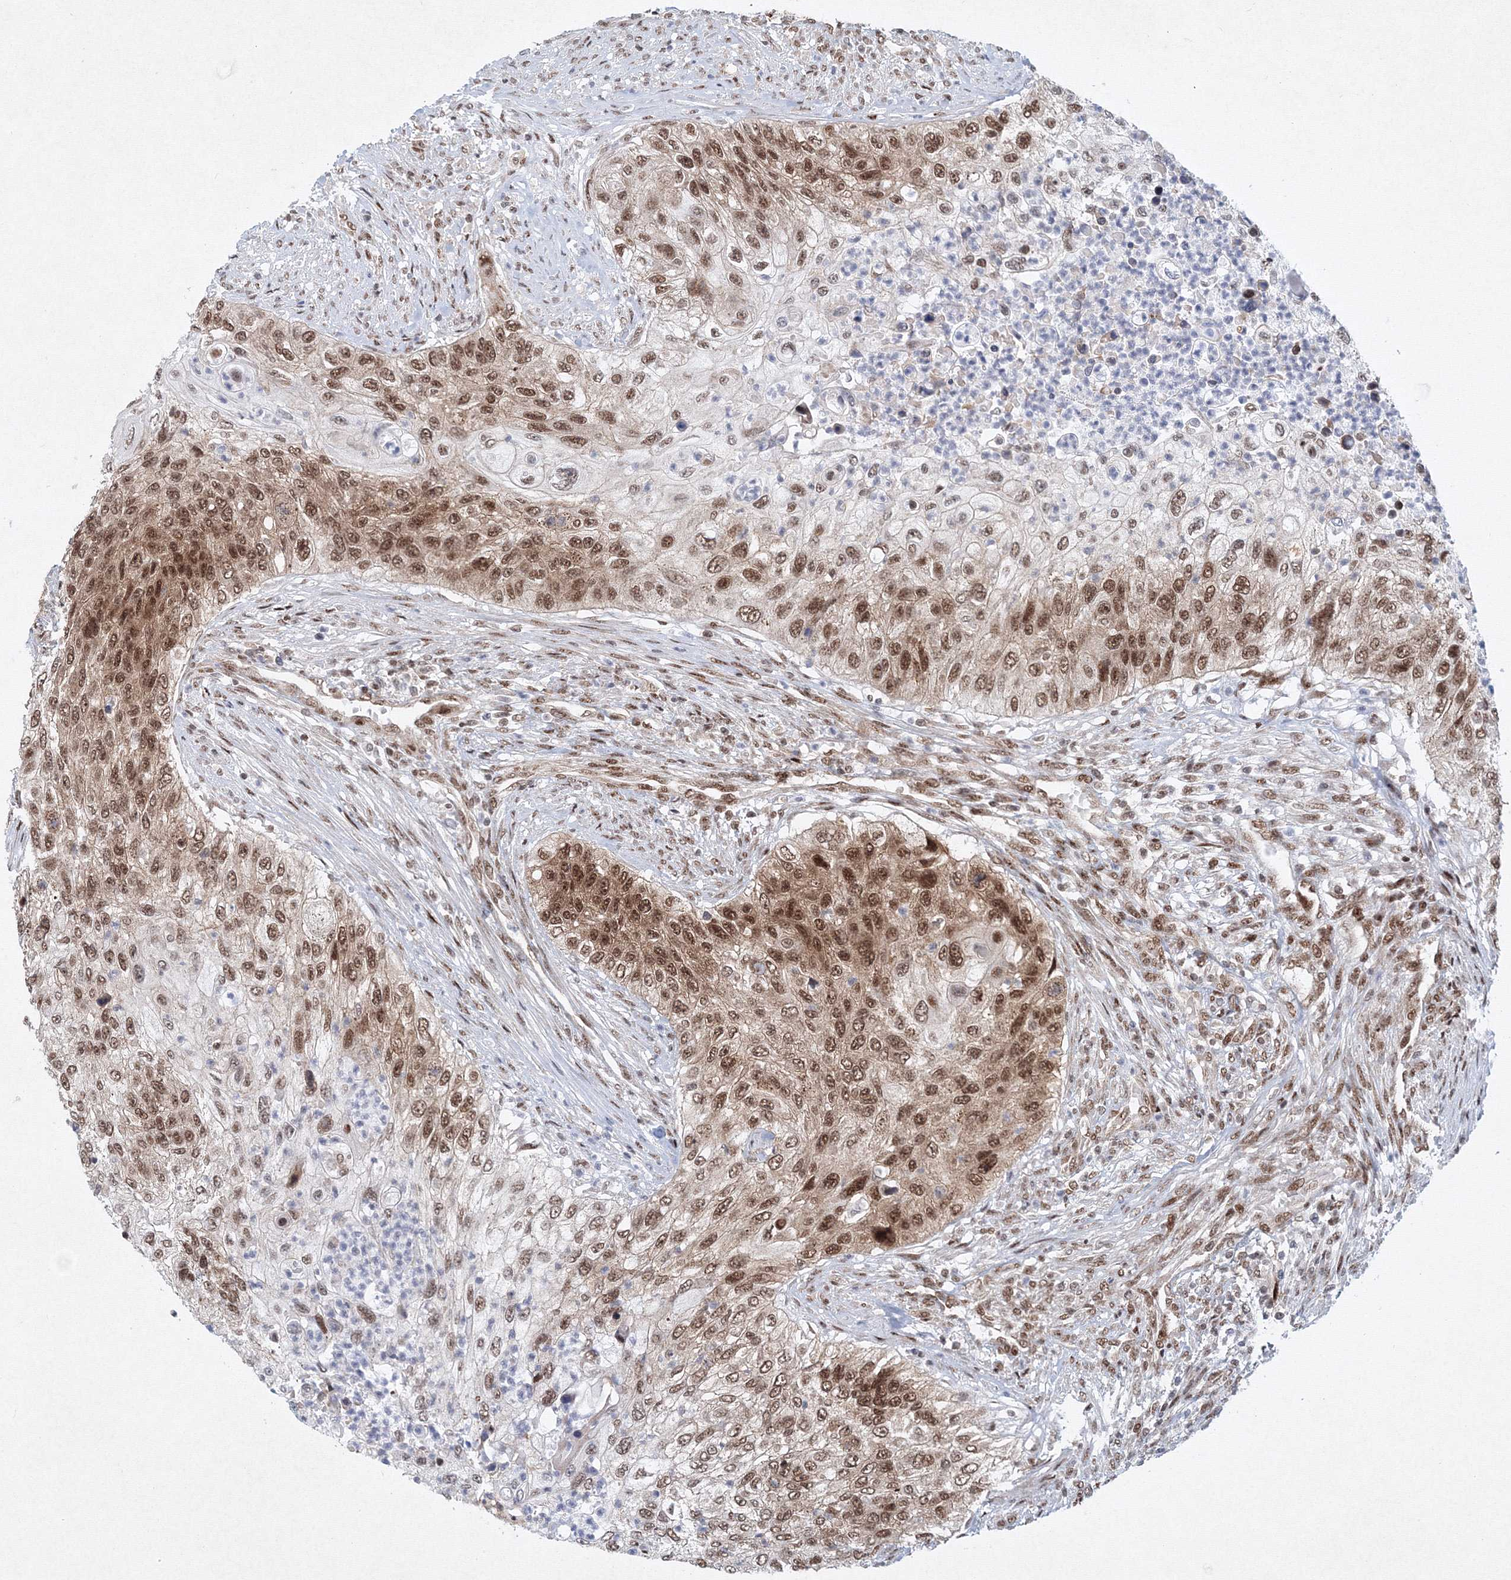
{"staining": {"intensity": "moderate", "quantity": ">75%", "location": "nuclear"}, "tissue": "urothelial cancer", "cell_type": "Tumor cells", "image_type": "cancer", "snomed": [{"axis": "morphology", "description": "Urothelial carcinoma, High grade"}, {"axis": "topography", "description": "Urinary bladder"}], "caption": "Immunohistochemistry photomicrograph of neoplastic tissue: human urothelial cancer stained using immunohistochemistry exhibits medium levels of moderate protein expression localized specifically in the nuclear of tumor cells, appearing as a nuclear brown color.", "gene": "SNRPC", "patient": {"sex": "female", "age": 60}}